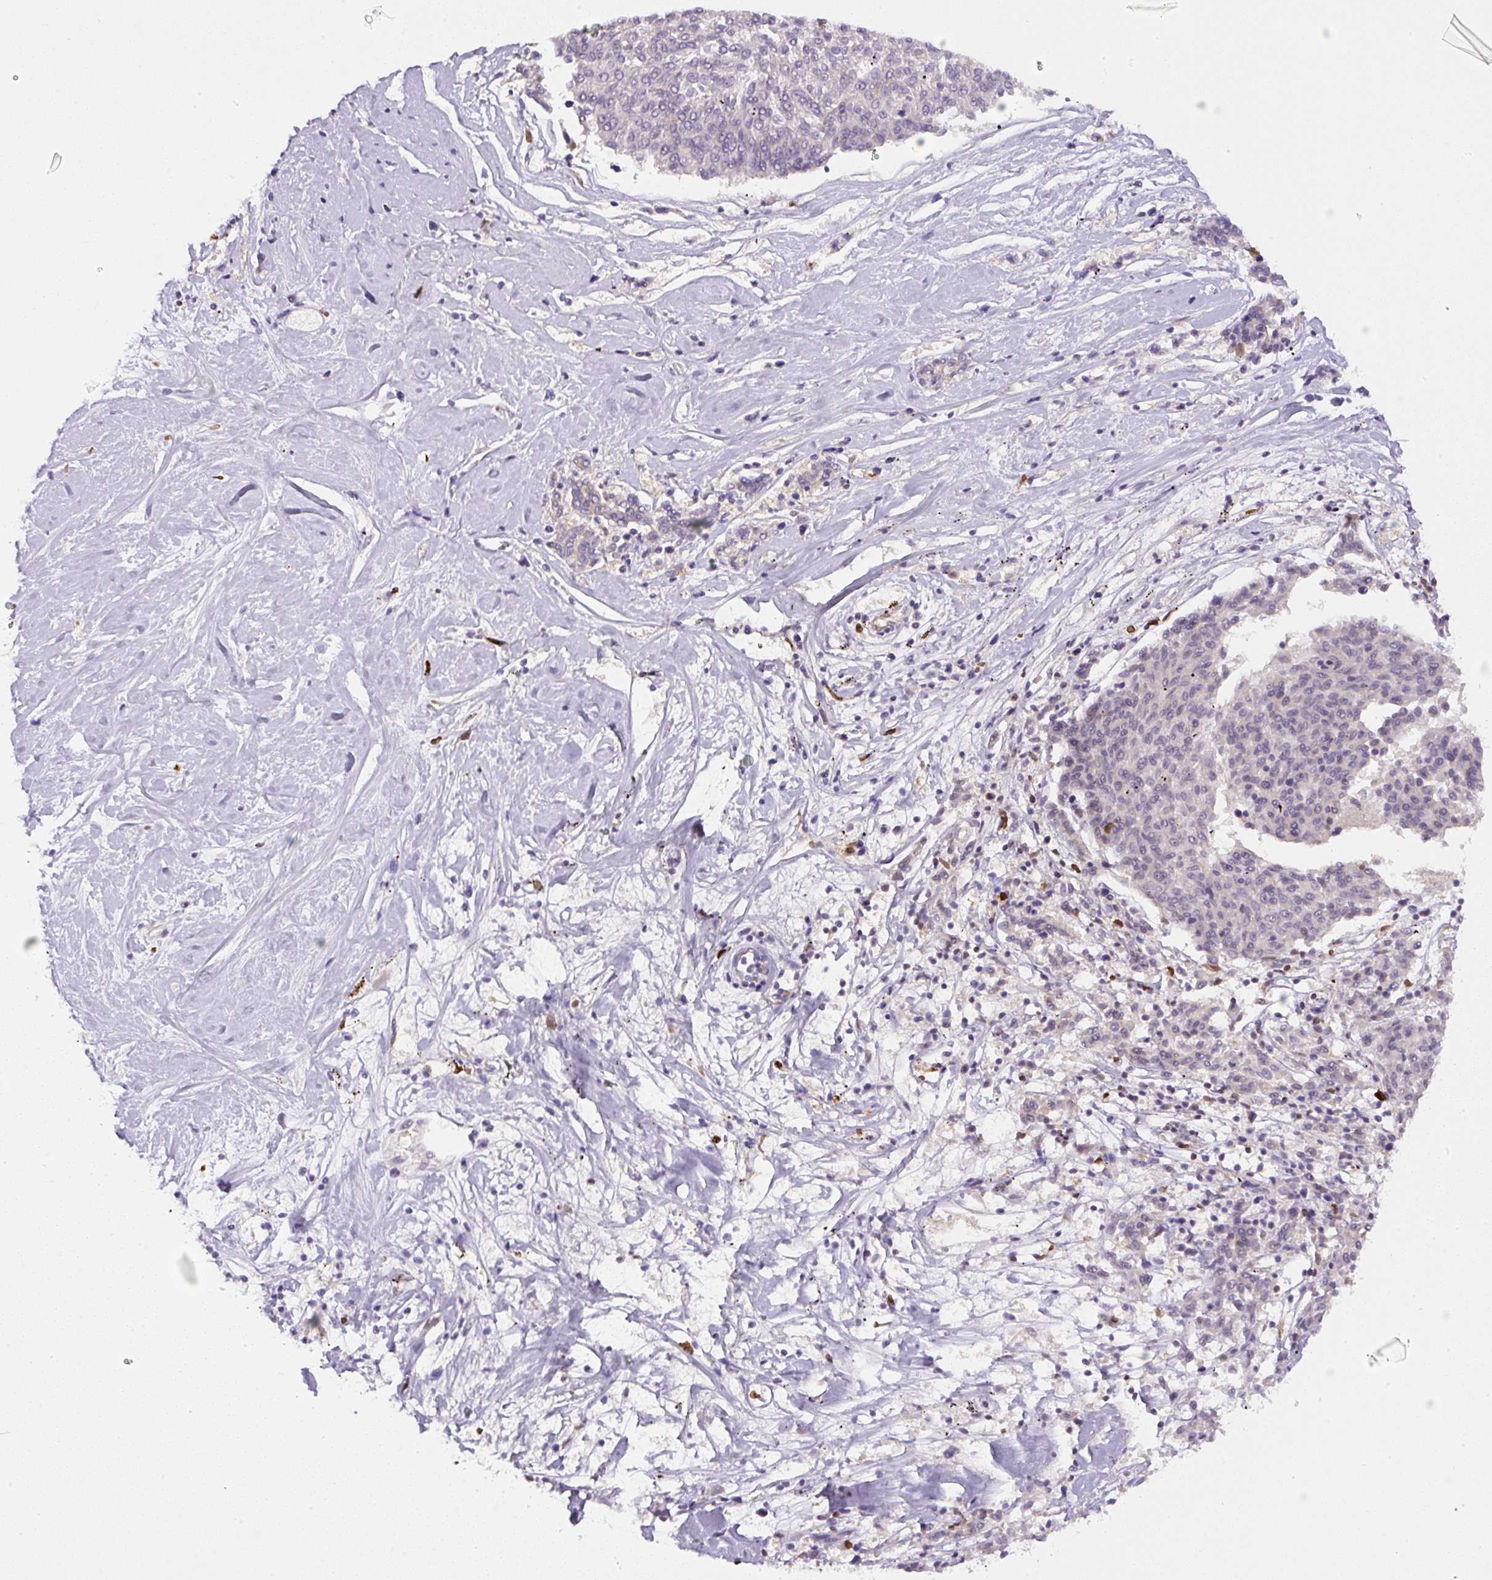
{"staining": {"intensity": "weak", "quantity": "25%-75%", "location": "cytoplasmic/membranous"}, "tissue": "melanoma", "cell_type": "Tumor cells", "image_type": "cancer", "snomed": [{"axis": "morphology", "description": "Malignant melanoma, NOS"}, {"axis": "topography", "description": "Skin"}], "caption": "A high-resolution micrograph shows immunohistochemistry staining of melanoma, which demonstrates weak cytoplasmic/membranous positivity in approximately 25%-75% of tumor cells. (Stains: DAB (3,3'-diaminobenzidine) in brown, nuclei in blue, Microscopy: brightfield microscopy at high magnification).", "gene": "PIP5KL1", "patient": {"sex": "female", "age": 72}}